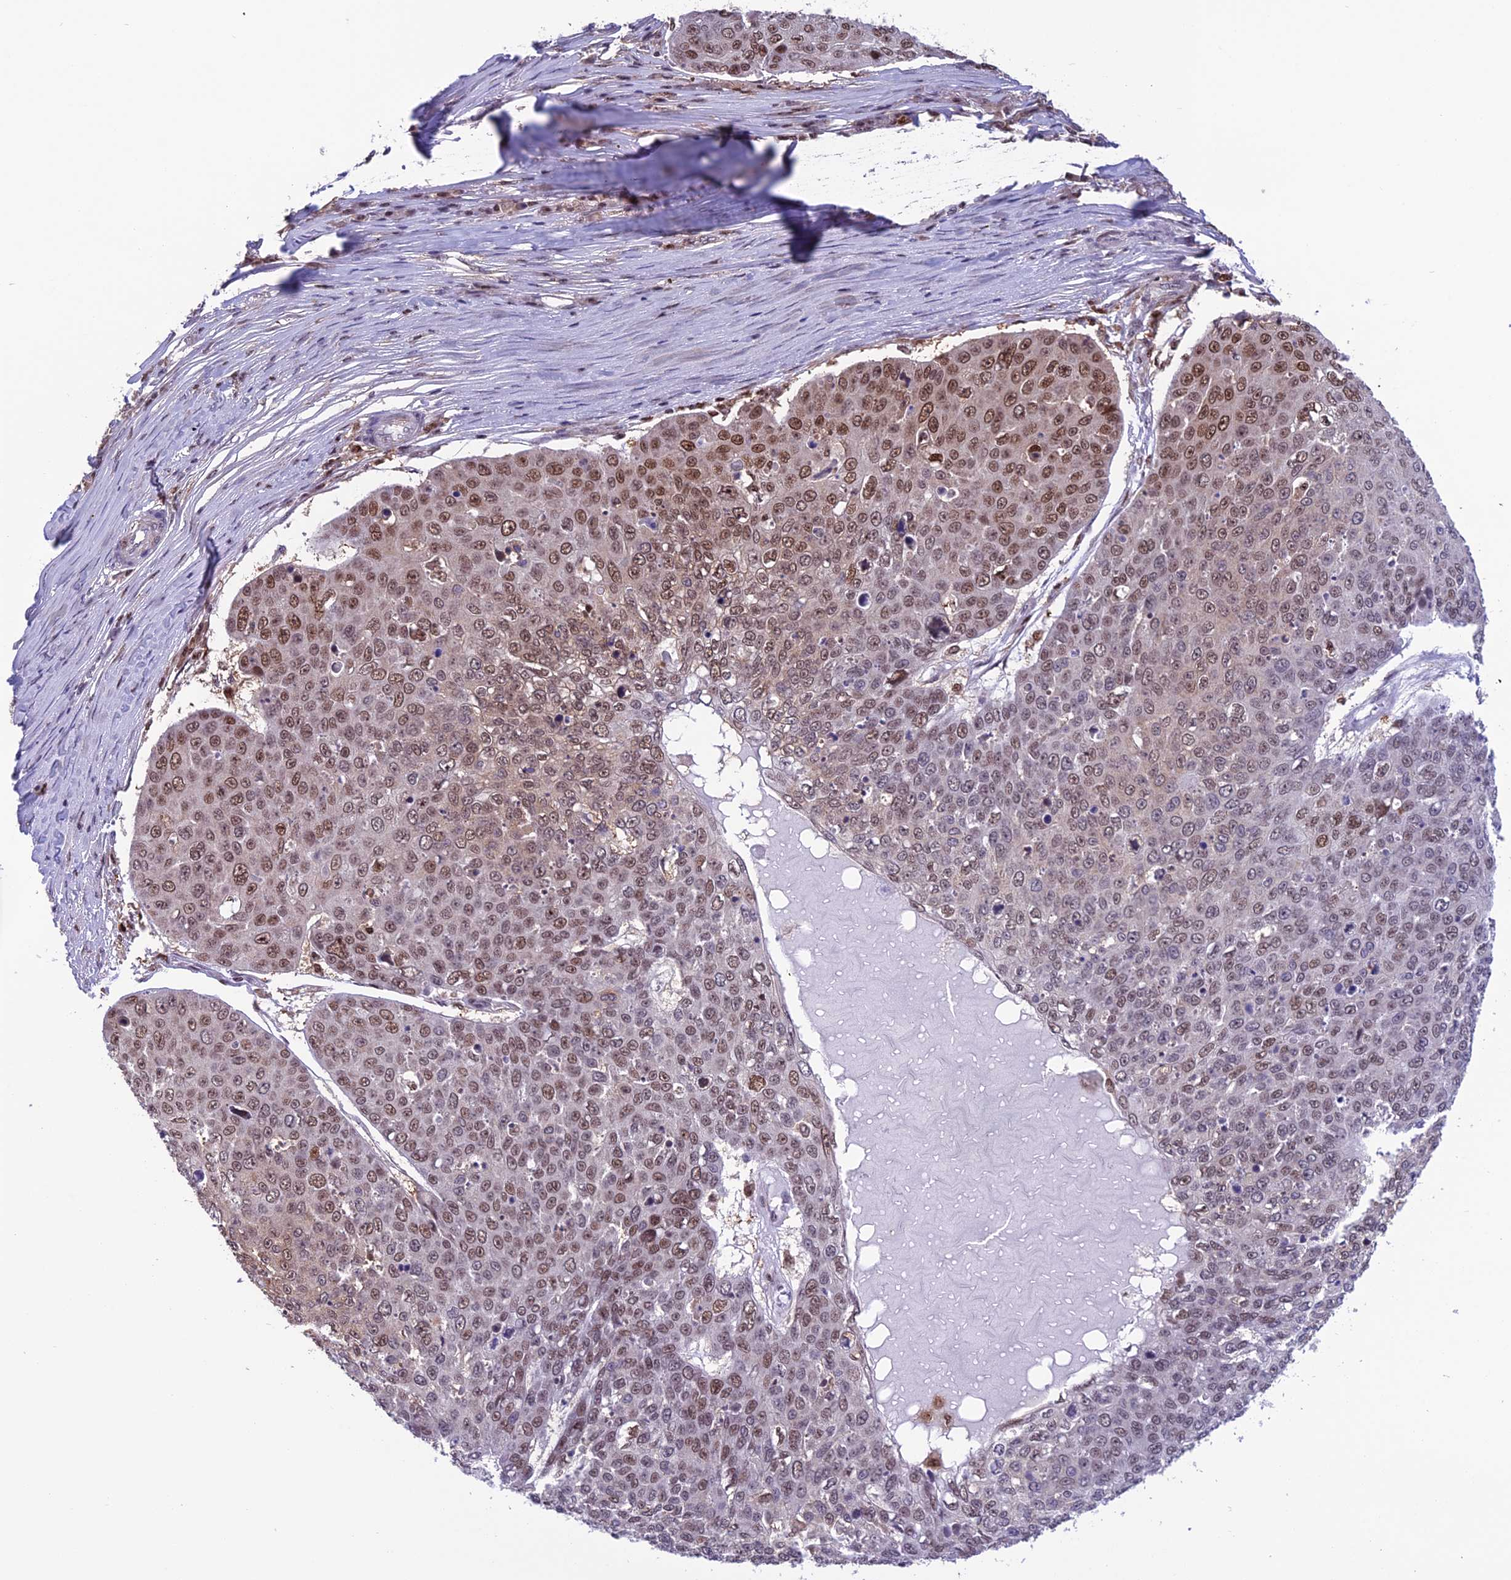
{"staining": {"intensity": "moderate", "quantity": "25%-75%", "location": "nuclear"}, "tissue": "skin cancer", "cell_type": "Tumor cells", "image_type": "cancer", "snomed": [{"axis": "morphology", "description": "Squamous cell carcinoma, NOS"}, {"axis": "topography", "description": "Skin"}], "caption": "Skin cancer was stained to show a protein in brown. There is medium levels of moderate nuclear positivity in approximately 25%-75% of tumor cells.", "gene": "MIS12", "patient": {"sex": "male", "age": 71}}